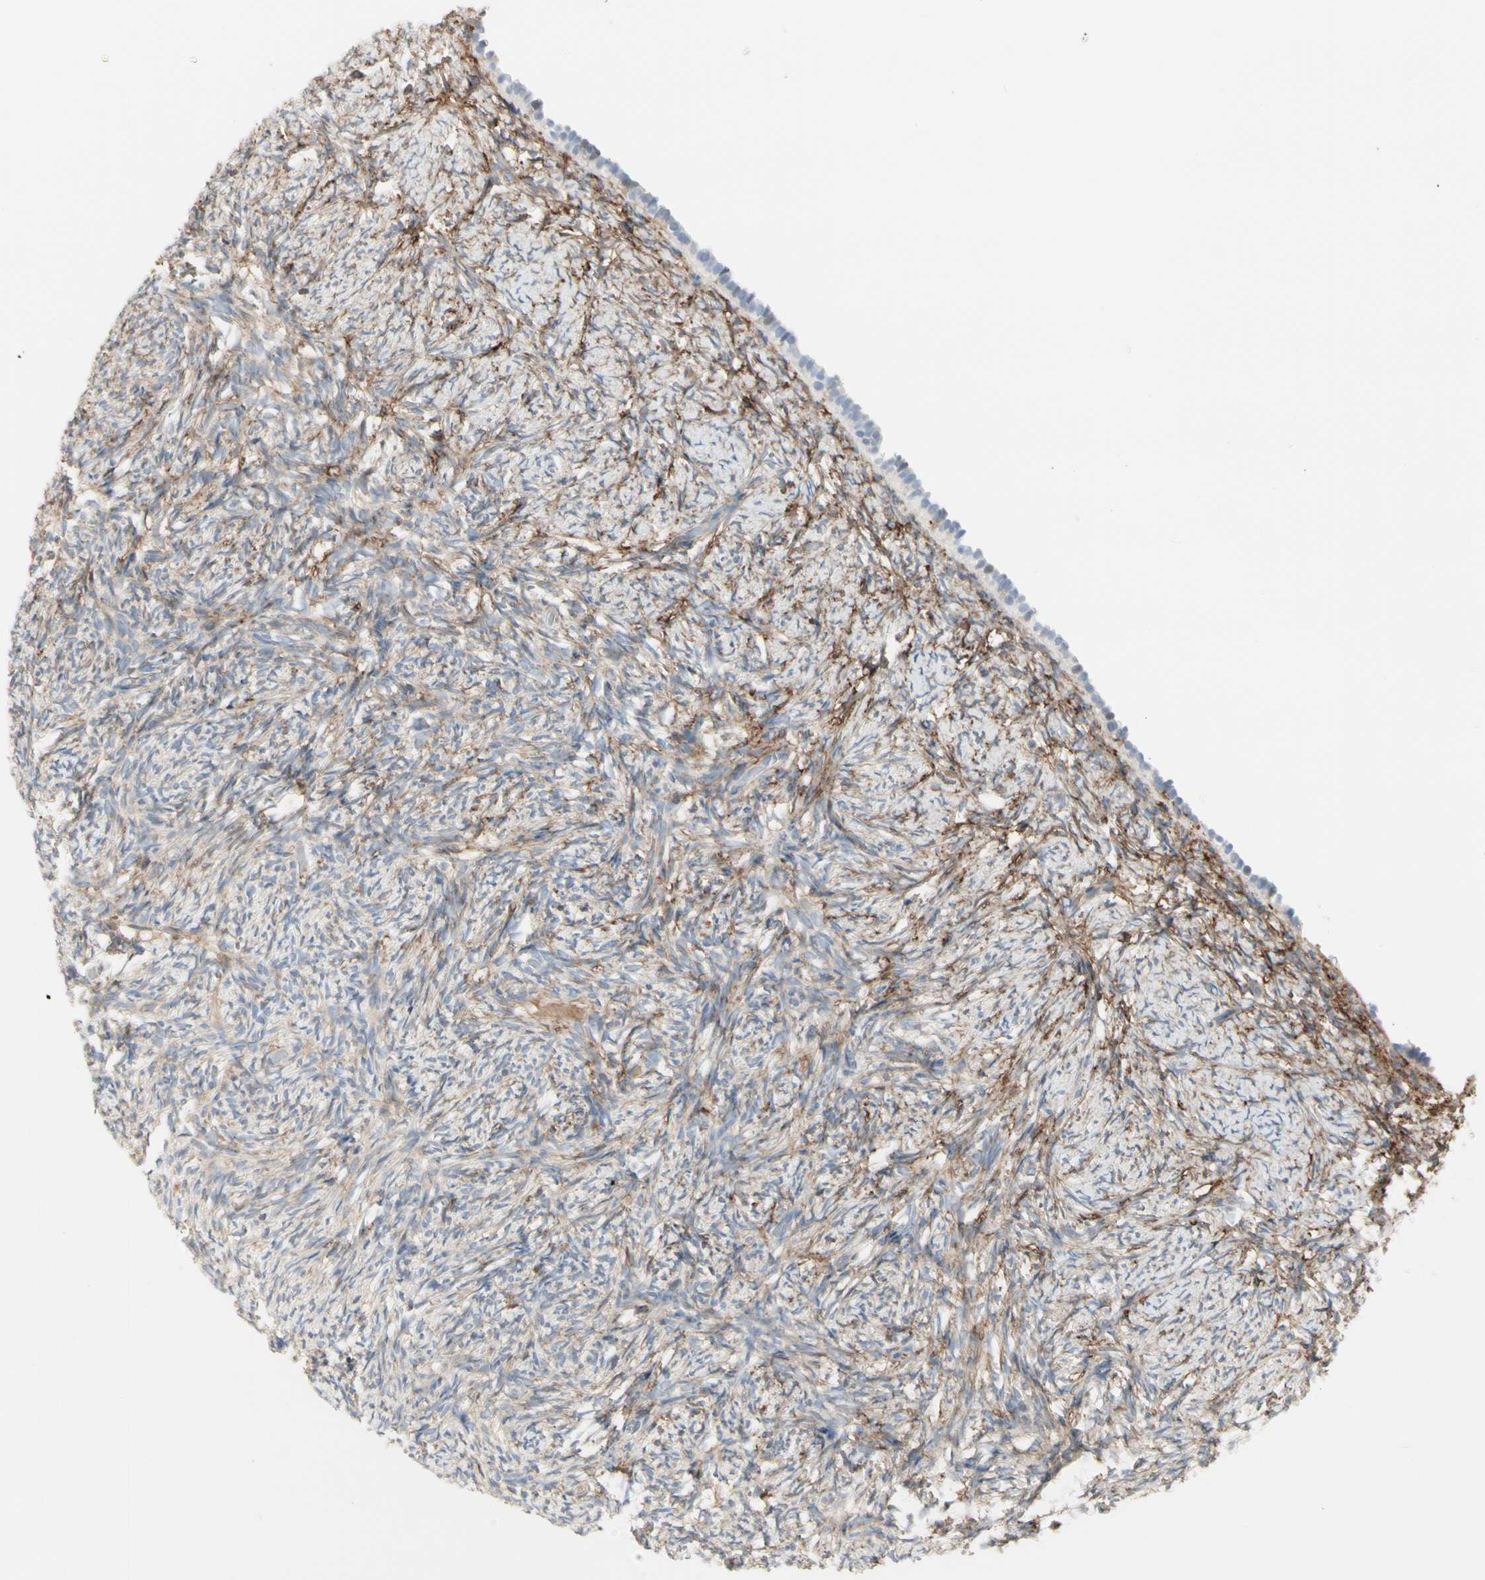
{"staining": {"intensity": "moderate", "quantity": "25%-75%", "location": "cytoplasmic/membranous"}, "tissue": "ovary", "cell_type": "Follicle cells", "image_type": "normal", "snomed": [{"axis": "morphology", "description": "Normal tissue, NOS"}, {"axis": "topography", "description": "Ovary"}], "caption": "Human ovary stained with a brown dye displays moderate cytoplasmic/membranous positive staining in approximately 25%-75% of follicle cells.", "gene": "CLEC2B", "patient": {"sex": "female", "age": 60}}